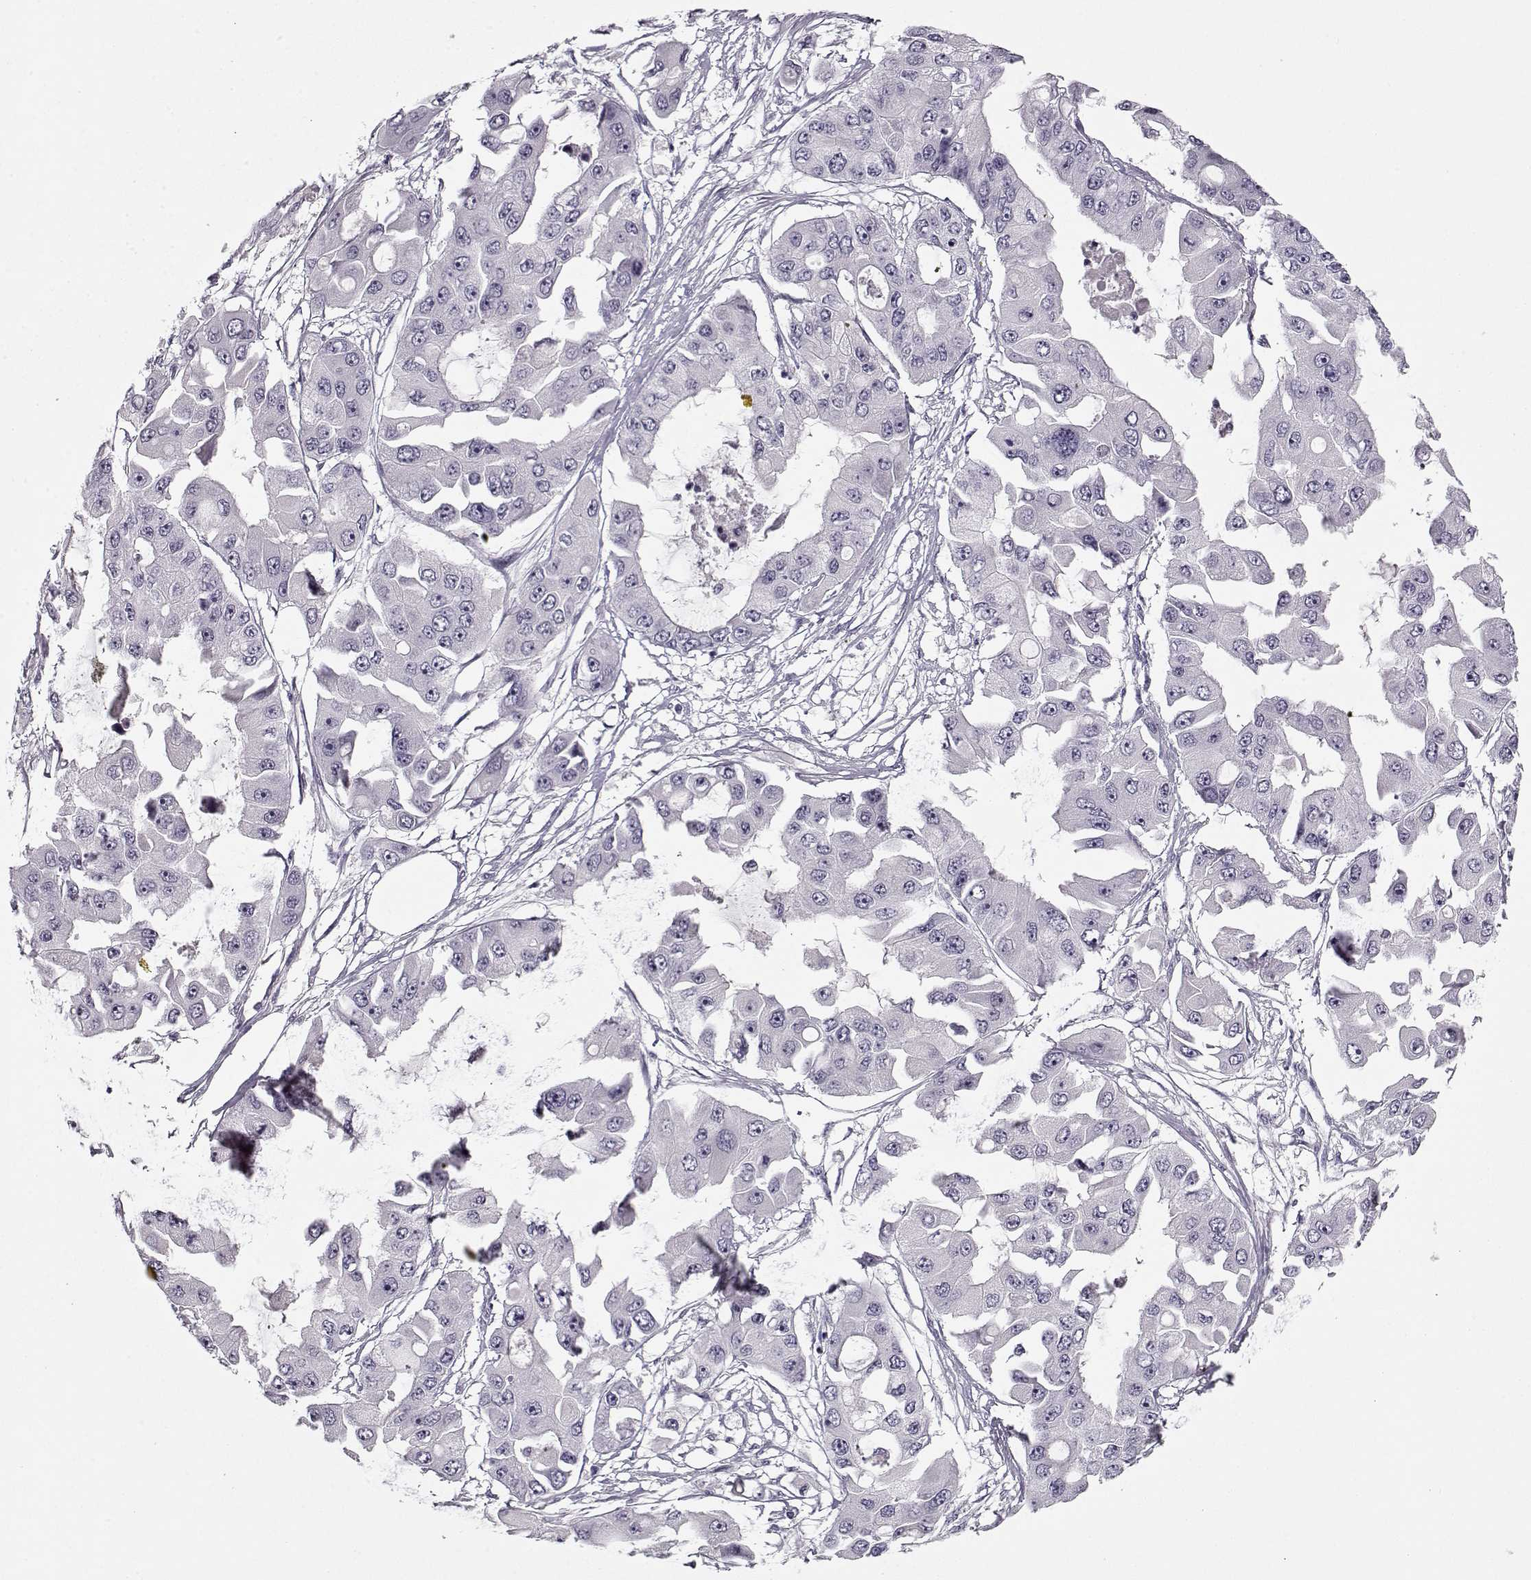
{"staining": {"intensity": "negative", "quantity": "none", "location": "none"}, "tissue": "ovarian cancer", "cell_type": "Tumor cells", "image_type": "cancer", "snomed": [{"axis": "morphology", "description": "Cystadenocarcinoma, serous, NOS"}, {"axis": "topography", "description": "Ovary"}], "caption": "A micrograph of human serous cystadenocarcinoma (ovarian) is negative for staining in tumor cells.", "gene": "PNMT", "patient": {"sex": "female", "age": 56}}